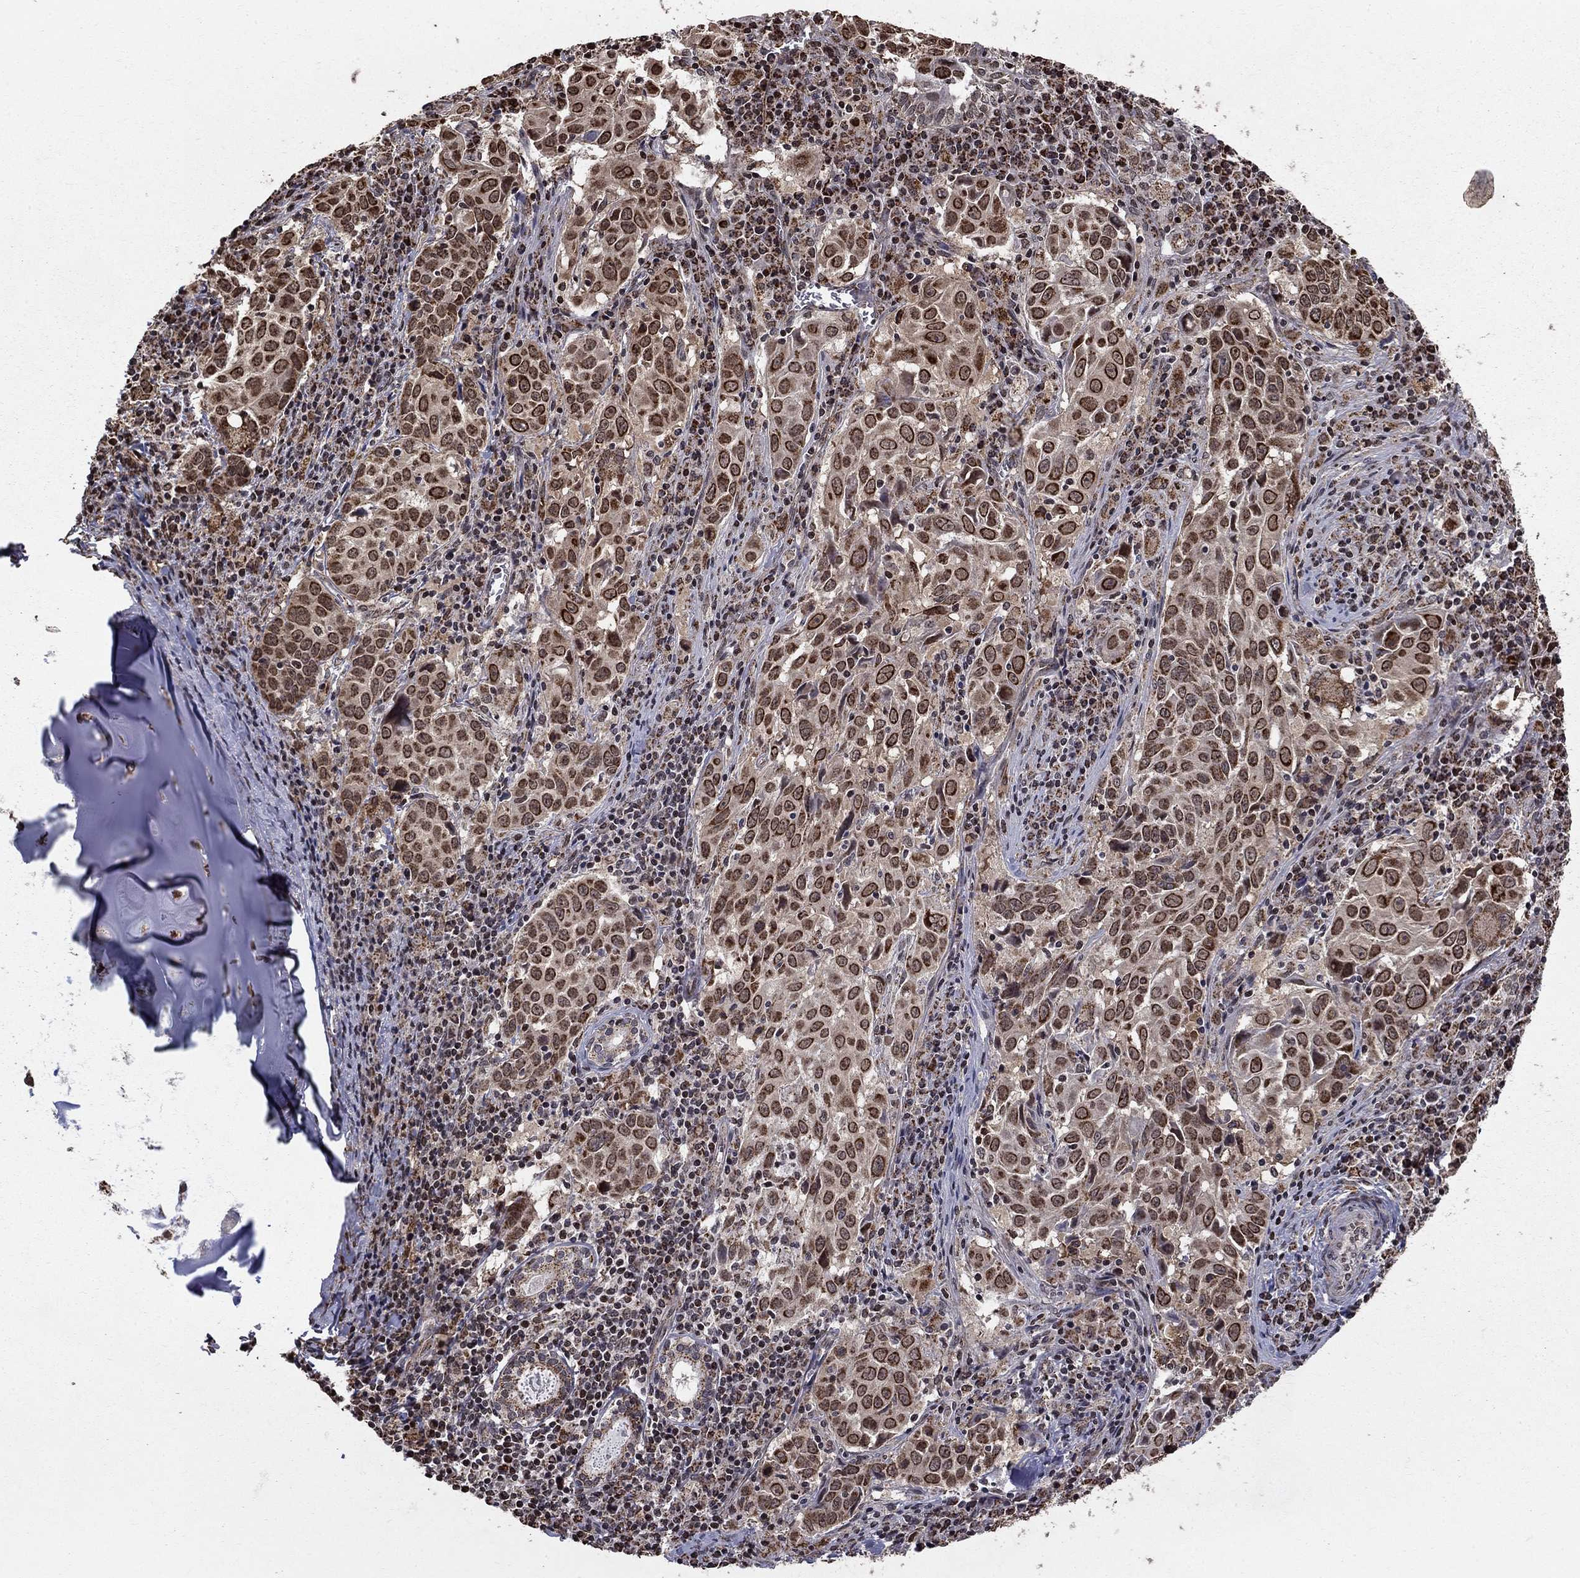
{"staining": {"intensity": "strong", "quantity": "25%-75%", "location": "cytoplasmic/membranous"}, "tissue": "lung cancer", "cell_type": "Tumor cells", "image_type": "cancer", "snomed": [{"axis": "morphology", "description": "Squamous cell carcinoma, NOS"}, {"axis": "topography", "description": "Lung"}], "caption": "Human lung cancer (squamous cell carcinoma) stained with a brown dye exhibits strong cytoplasmic/membranous positive positivity in approximately 25%-75% of tumor cells.", "gene": "ACOT13", "patient": {"sex": "male", "age": 57}}